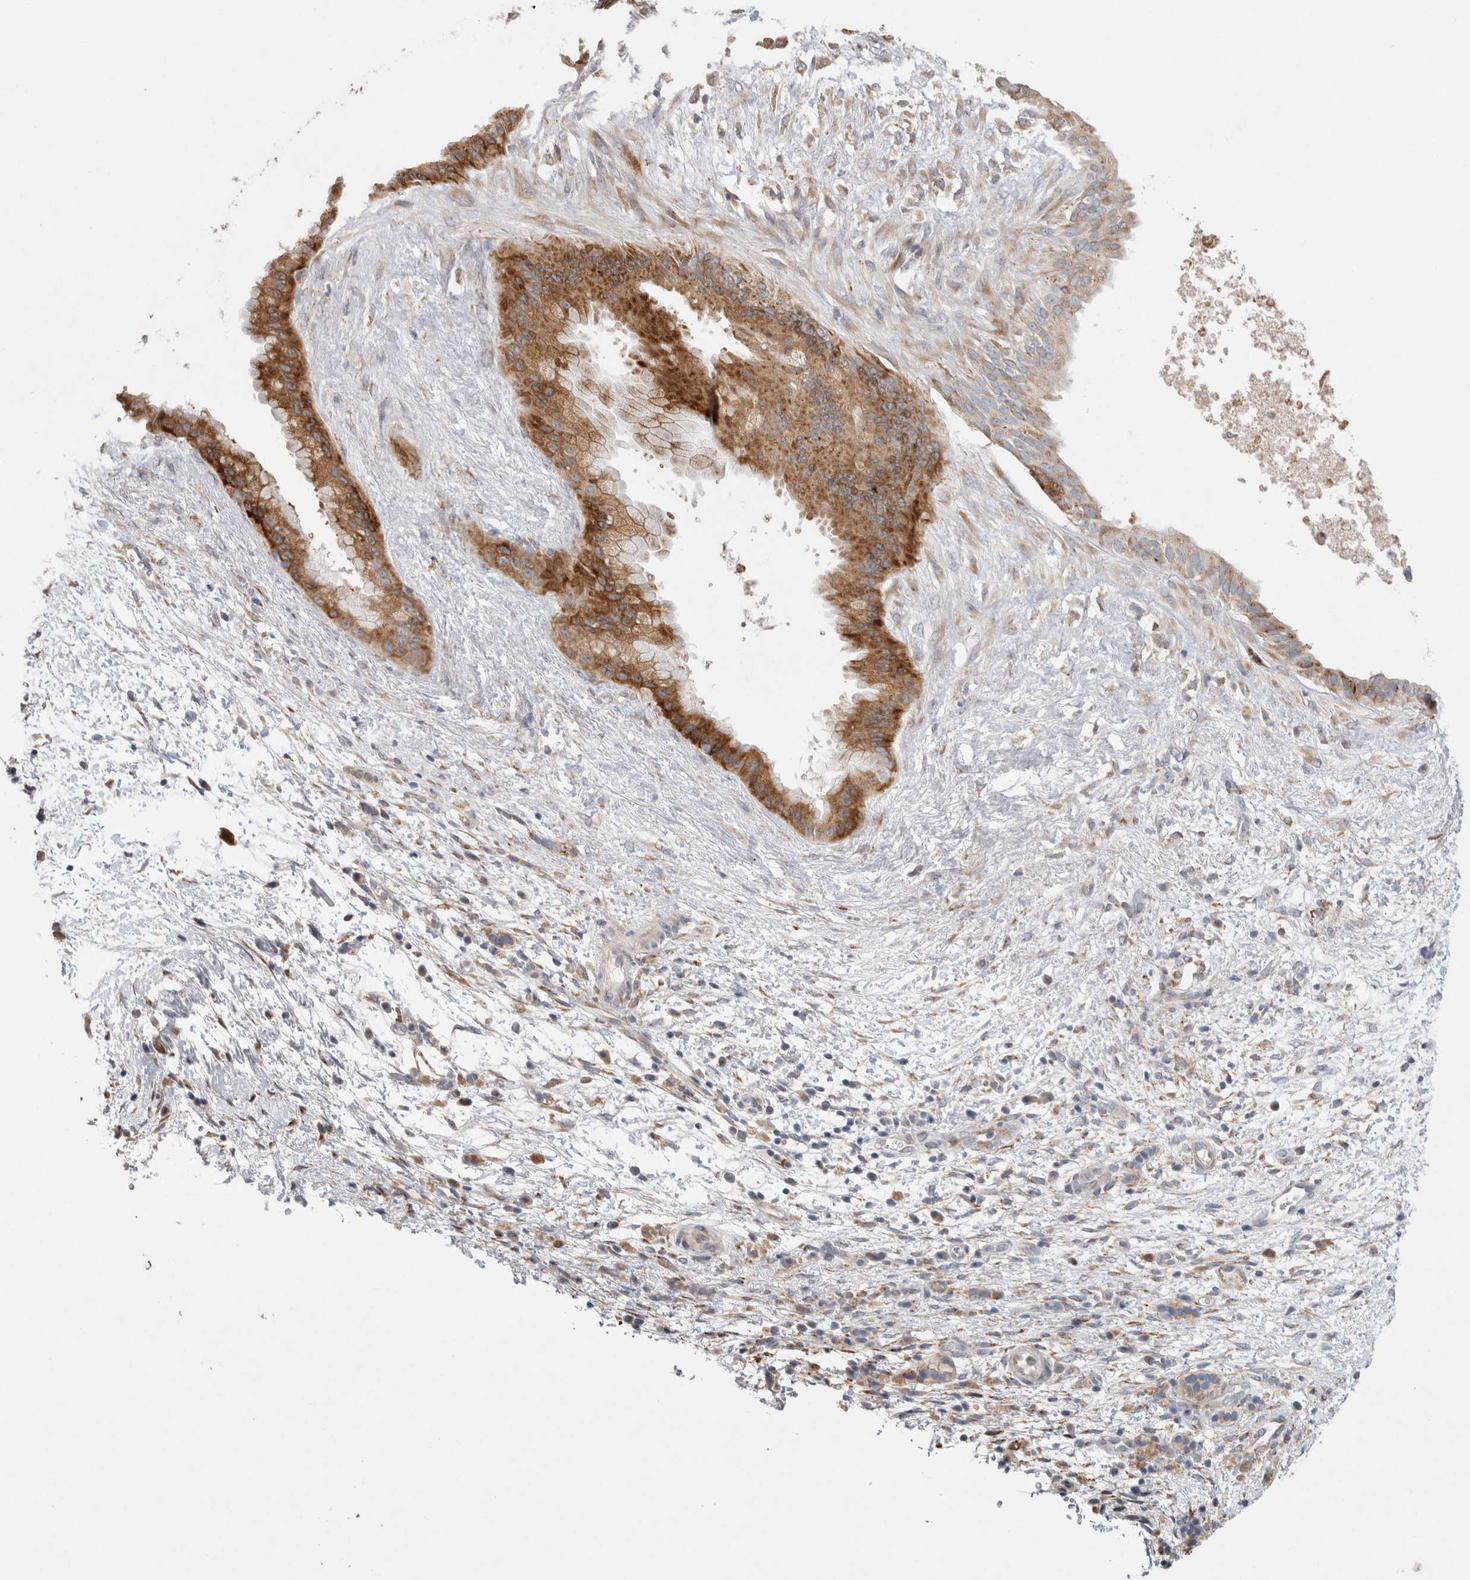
{"staining": {"intensity": "strong", "quantity": "25%-75%", "location": "cytoplasmic/membranous"}, "tissue": "pancreatic cancer", "cell_type": "Tumor cells", "image_type": "cancer", "snomed": [{"axis": "morphology", "description": "Adenocarcinoma, NOS"}, {"axis": "topography", "description": "Pancreas"}], "caption": "Strong cytoplasmic/membranous protein staining is appreciated in approximately 25%-75% of tumor cells in pancreatic adenocarcinoma.", "gene": "TRMT9B", "patient": {"sex": "female", "age": 78}}